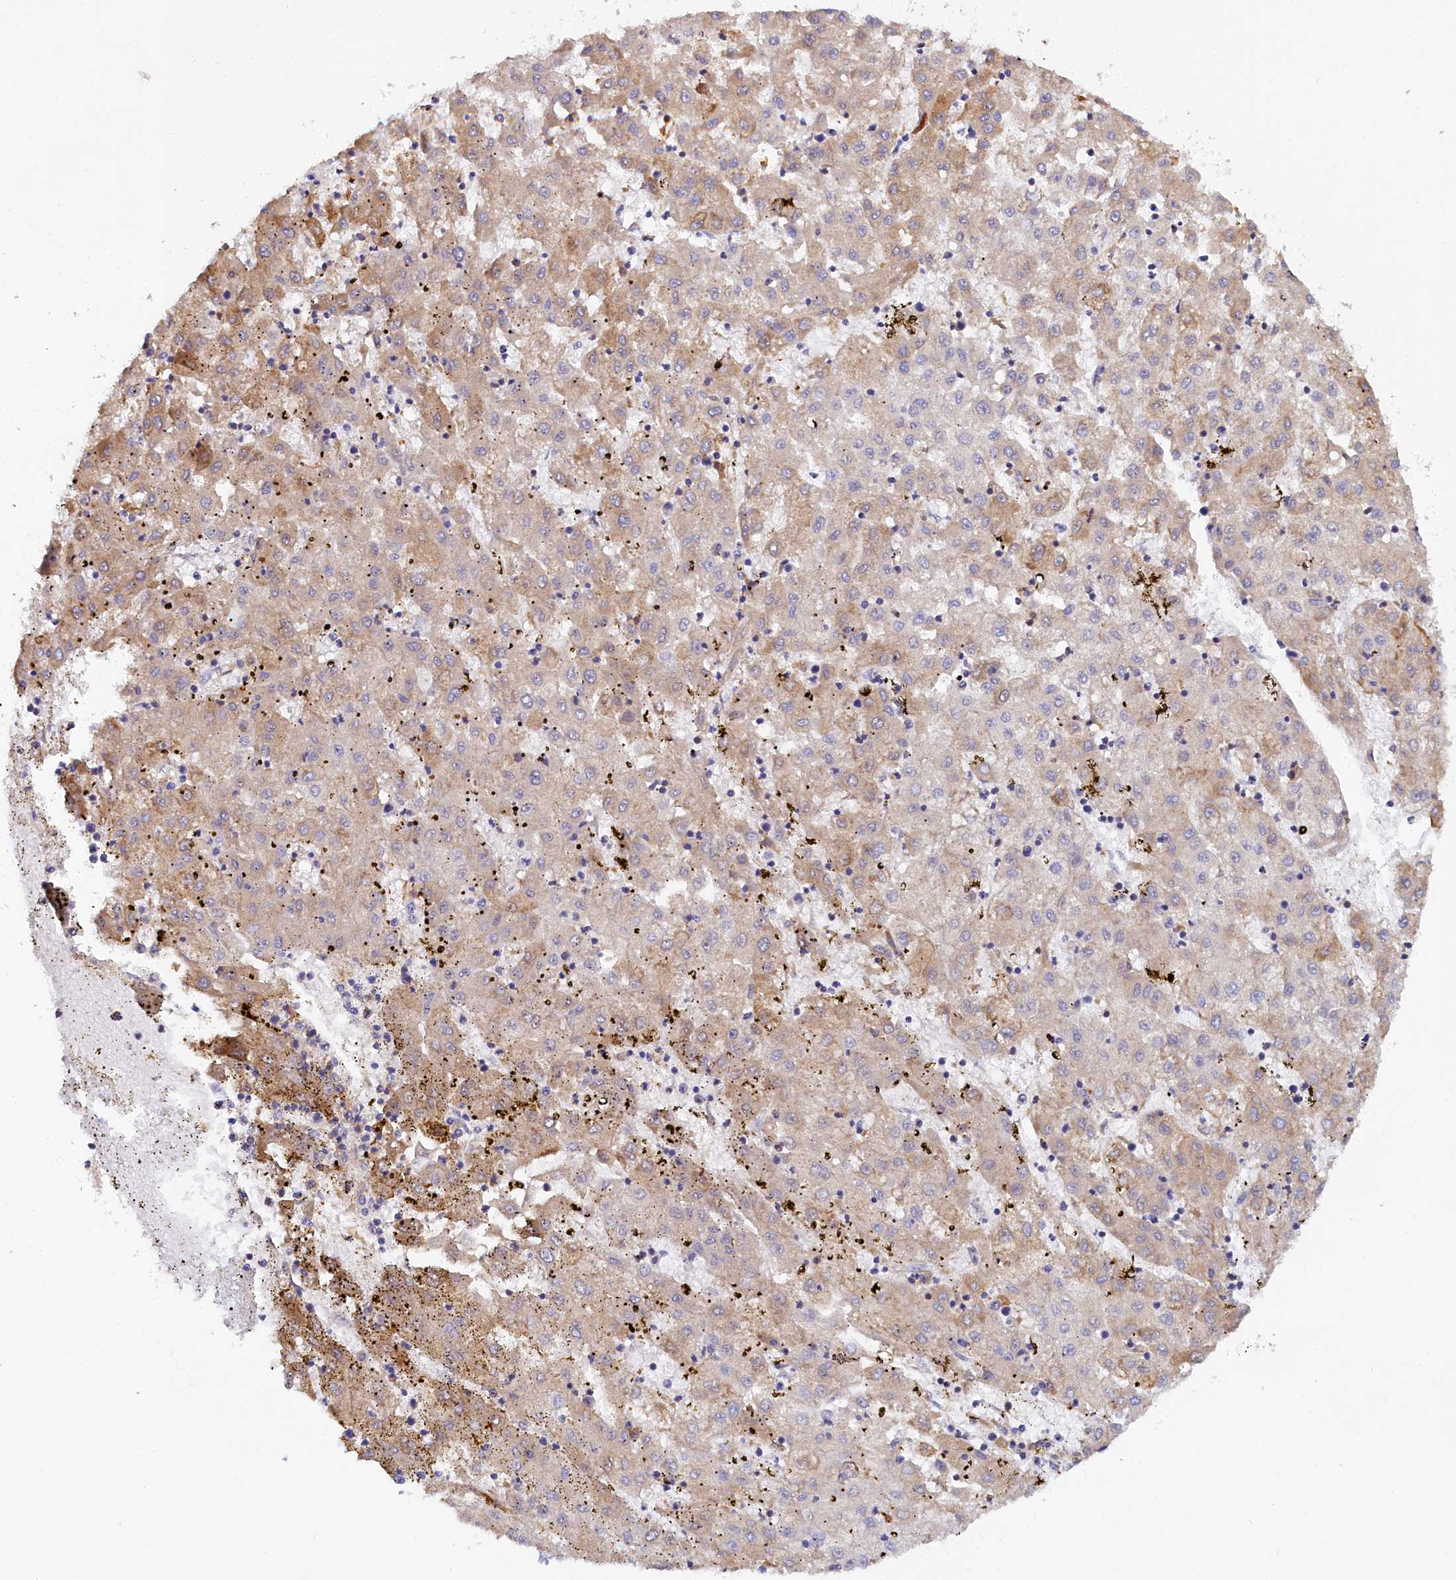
{"staining": {"intensity": "moderate", "quantity": "25%-75%", "location": "cytoplasmic/membranous"}, "tissue": "liver cancer", "cell_type": "Tumor cells", "image_type": "cancer", "snomed": [{"axis": "morphology", "description": "Carcinoma, Hepatocellular, NOS"}, {"axis": "topography", "description": "Liver"}], "caption": "IHC of liver cancer exhibits medium levels of moderate cytoplasmic/membranous positivity in about 25%-75% of tumor cells.", "gene": "SPATA5L1", "patient": {"sex": "male", "age": 72}}